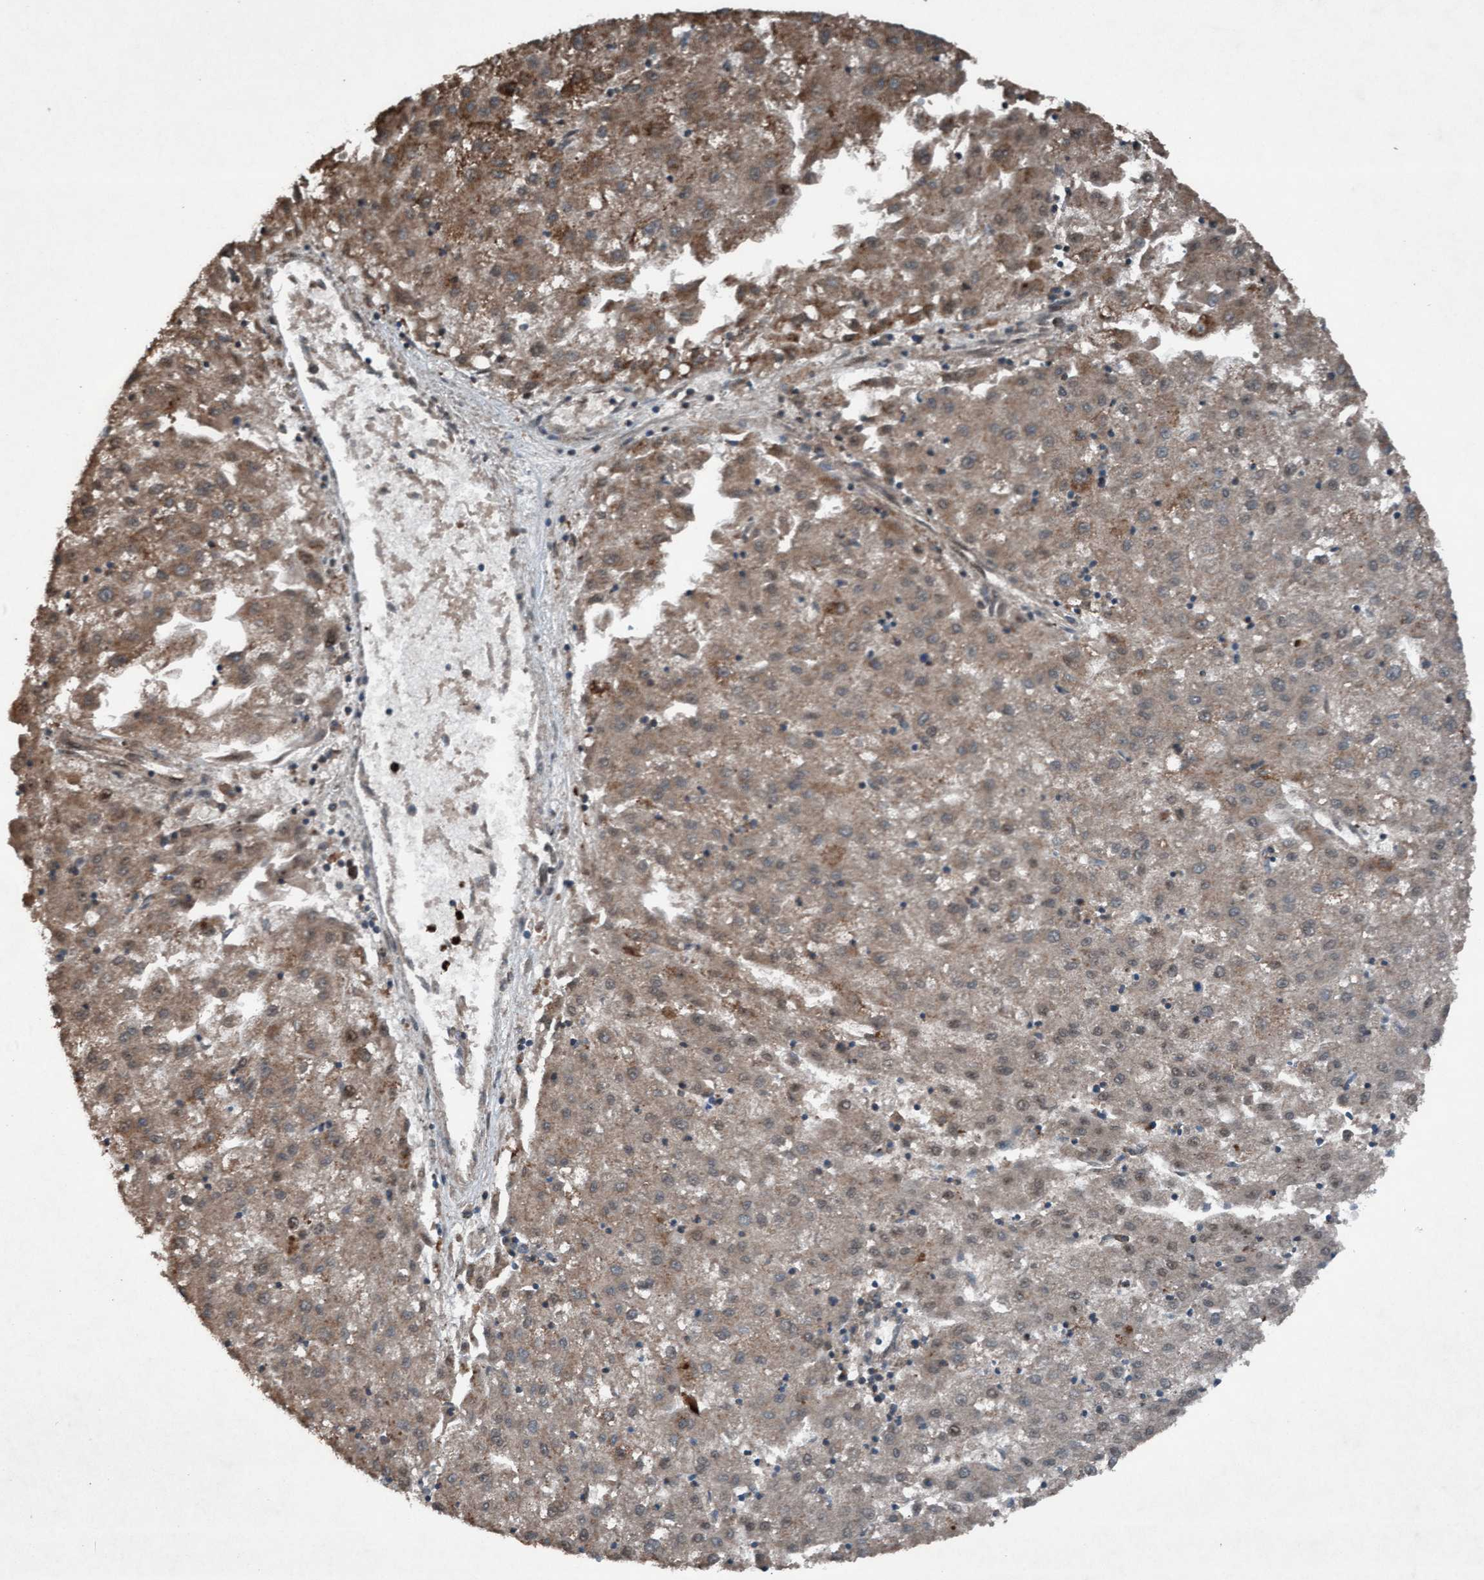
{"staining": {"intensity": "weak", "quantity": ">75%", "location": "cytoplasmic/membranous,nuclear"}, "tissue": "liver cancer", "cell_type": "Tumor cells", "image_type": "cancer", "snomed": [{"axis": "morphology", "description": "Carcinoma, Hepatocellular, NOS"}, {"axis": "topography", "description": "Liver"}], "caption": "Tumor cells reveal weak cytoplasmic/membranous and nuclear positivity in approximately >75% of cells in liver cancer.", "gene": "PLXNB2", "patient": {"sex": "male", "age": 72}}